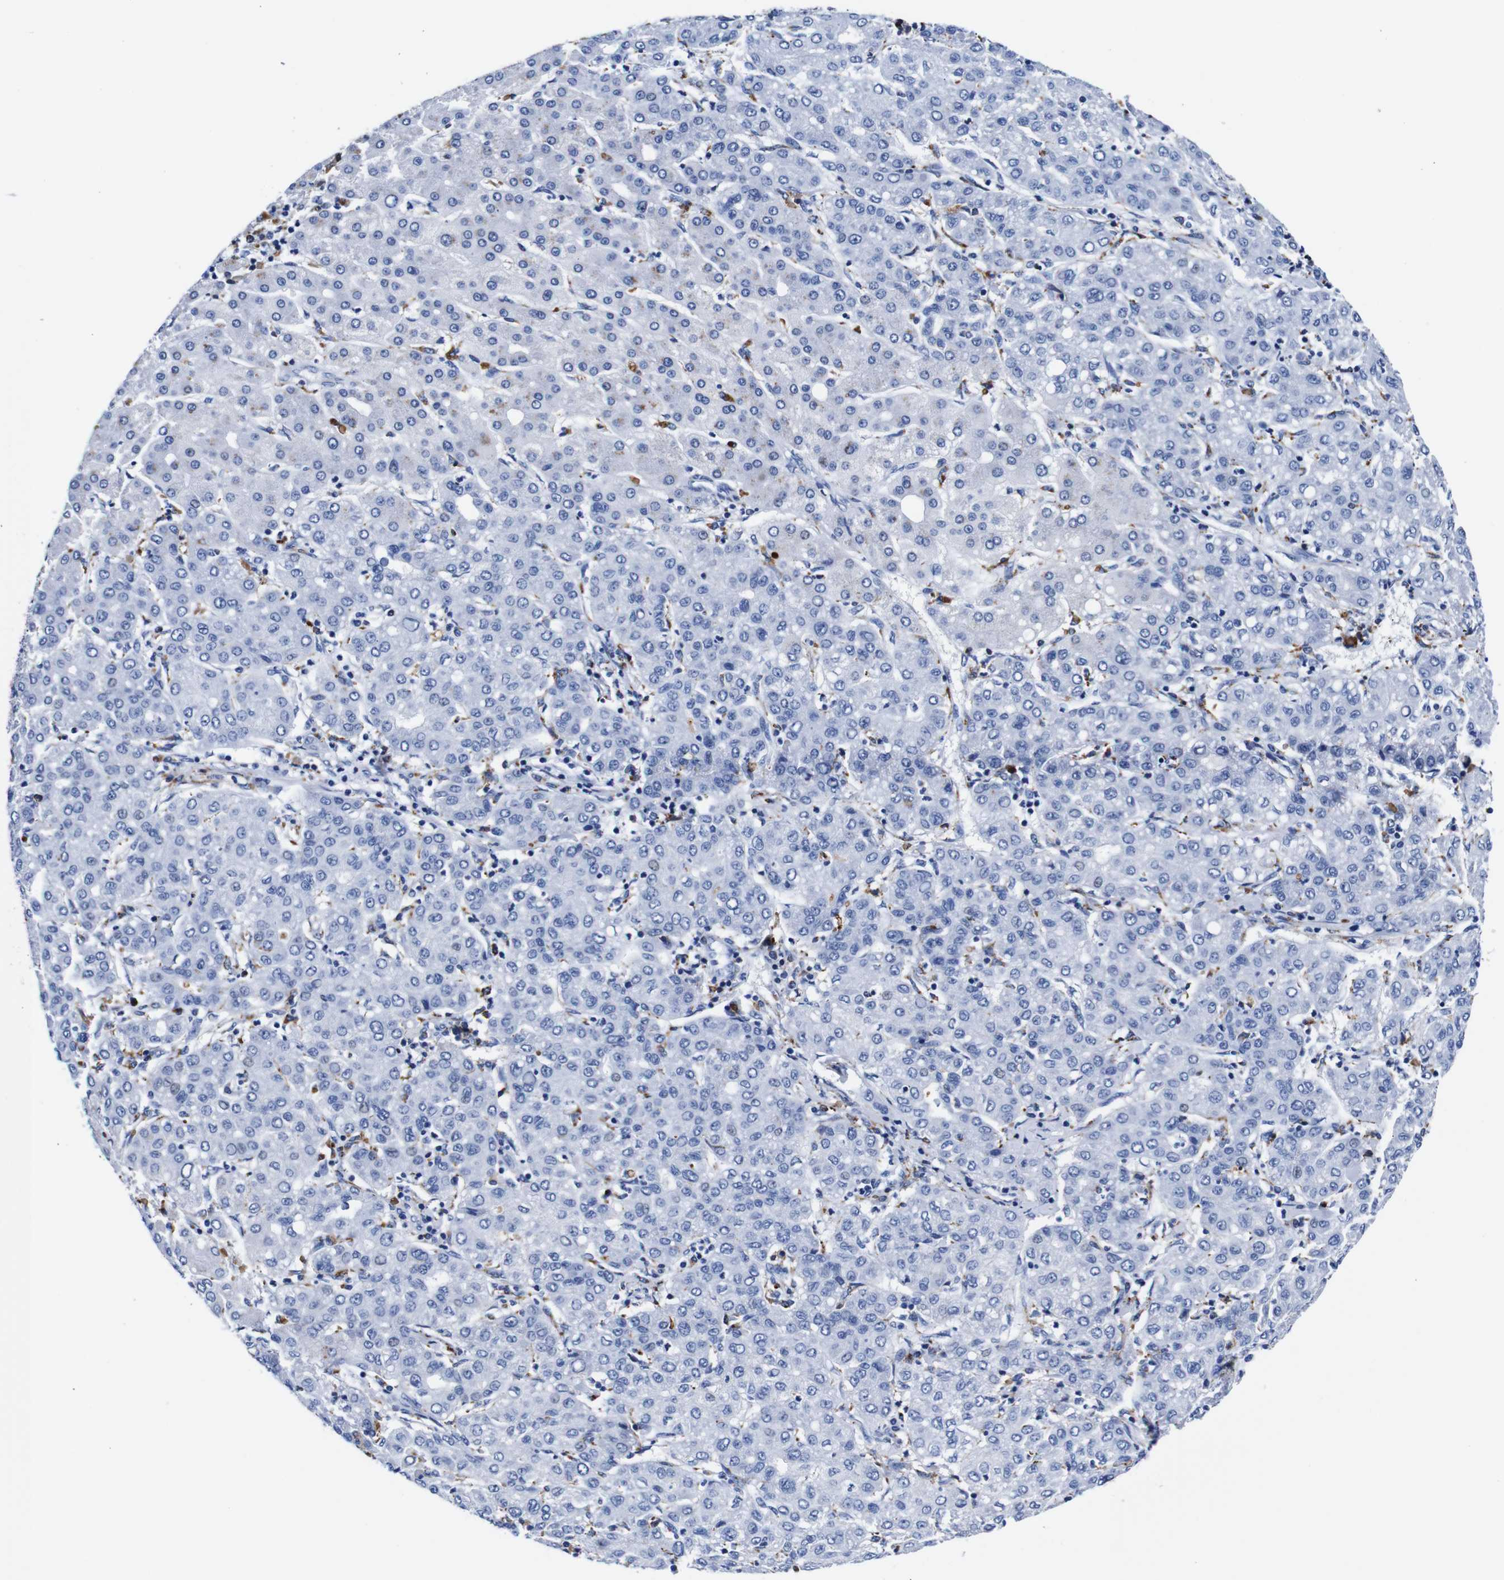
{"staining": {"intensity": "negative", "quantity": "none", "location": "none"}, "tissue": "liver cancer", "cell_type": "Tumor cells", "image_type": "cancer", "snomed": [{"axis": "morphology", "description": "Carcinoma, Hepatocellular, NOS"}, {"axis": "topography", "description": "Liver"}], "caption": "Protein analysis of hepatocellular carcinoma (liver) shows no significant staining in tumor cells.", "gene": "HLA-DMB", "patient": {"sex": "male", "age": 65}}